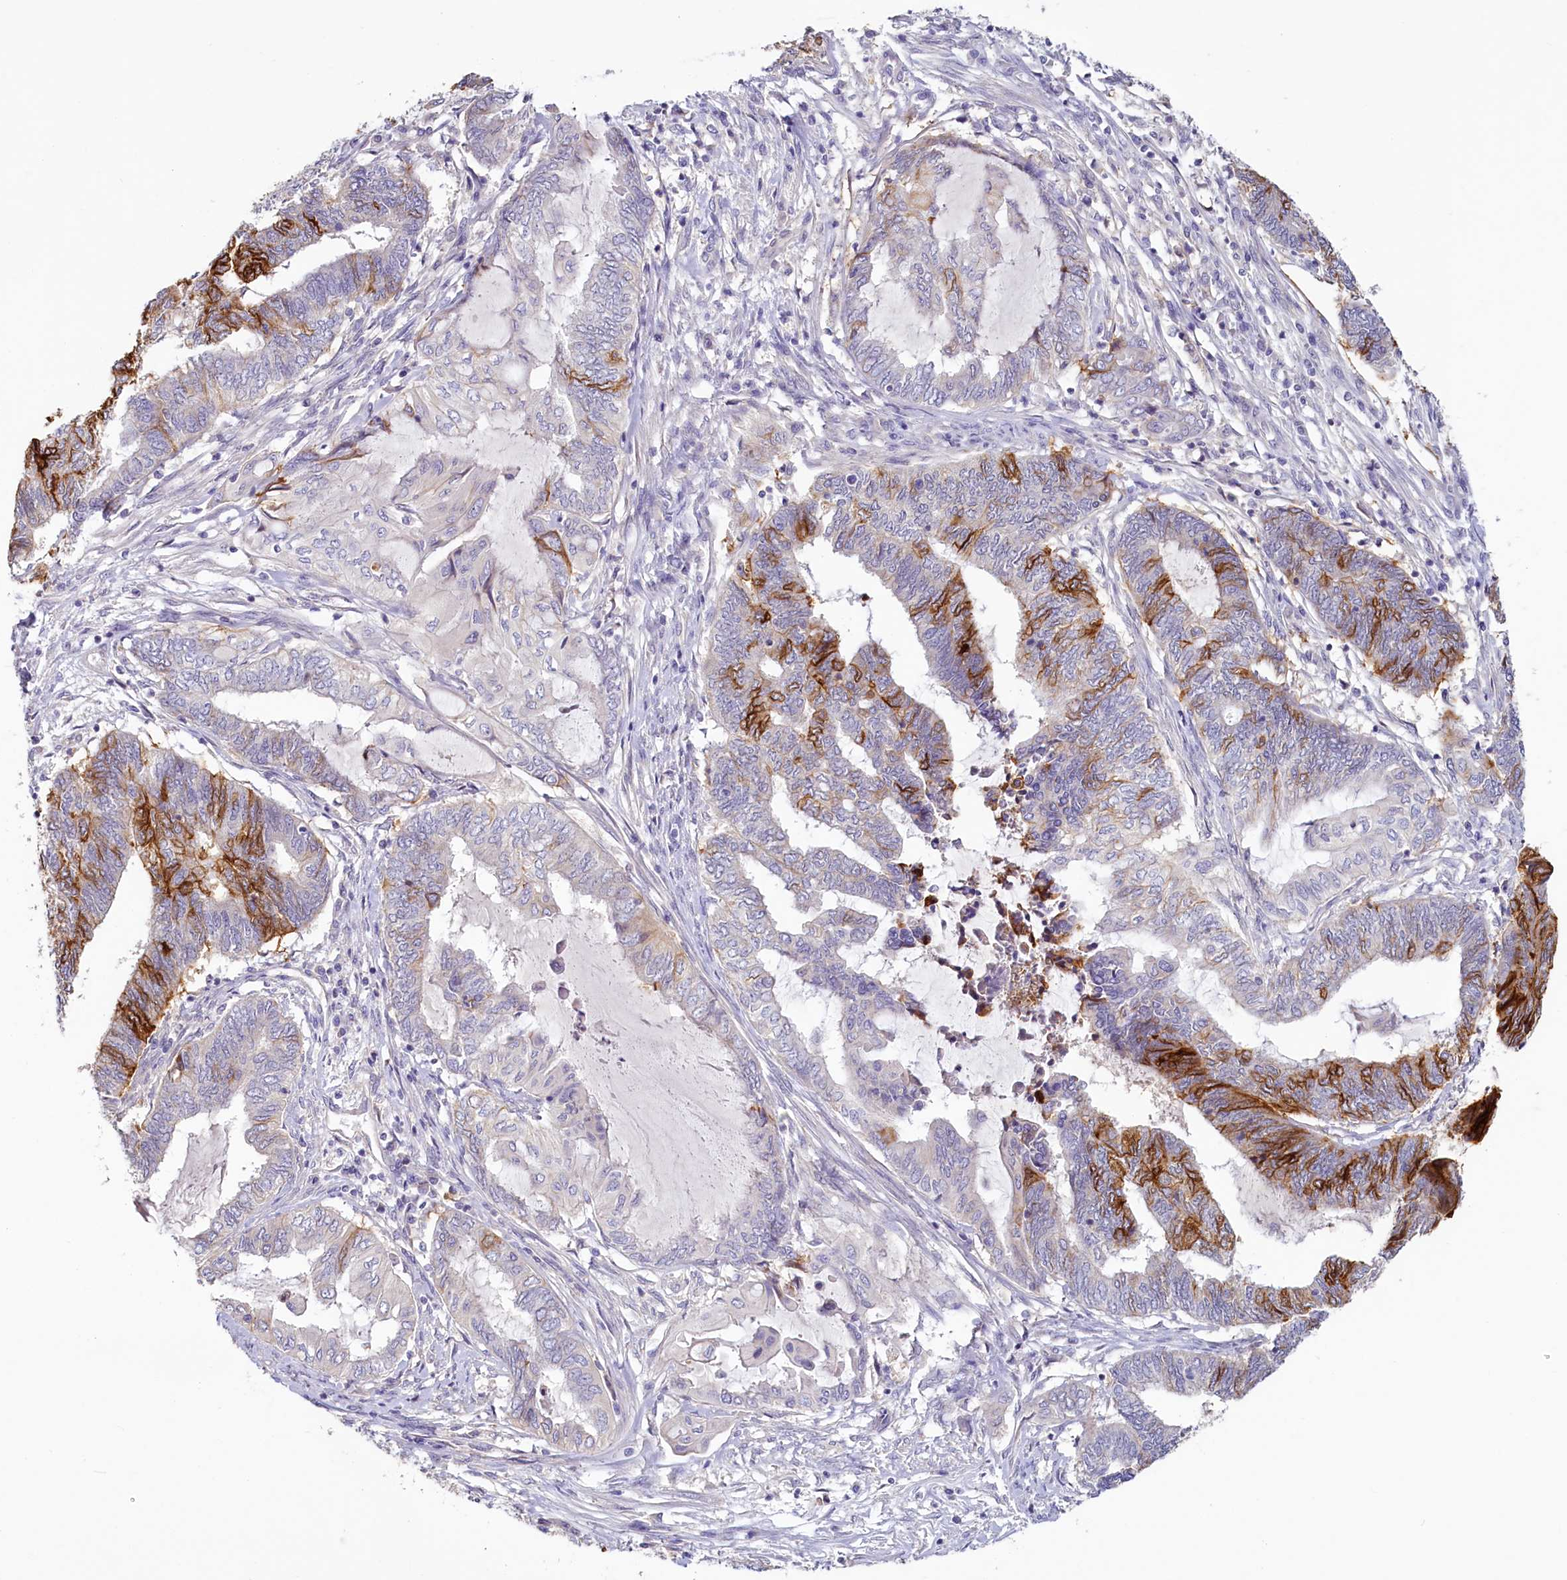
{"staining": {"intensity": "strong", "quantity": "<25%", "location": "cytoplasmic/membranous"}, "tissue": "endometrial cancer", "cell_type": "Tumor cells", "image_type": "cancer", "snomed": [{"axis": "morphology", "description": "Adenocarcinoma, NOS"}, {"axis": "topography", "description": "Uterus"}, {"axis": "topography", "description": "Endometrium"}], "caption": "Immunohistochemistry (IHC) micrograph of neoplastic tissue: human adenocarcinoma (endometrial) stained using IHC exhibits medium levels of strong protein expression localized specifically in the cytoplasmic/membranous of tumor cells, appearing as a cytoplasmic/membranous brown color.", "gene": "PDE6D", "patient": {"sex": "female", "age": 70}}